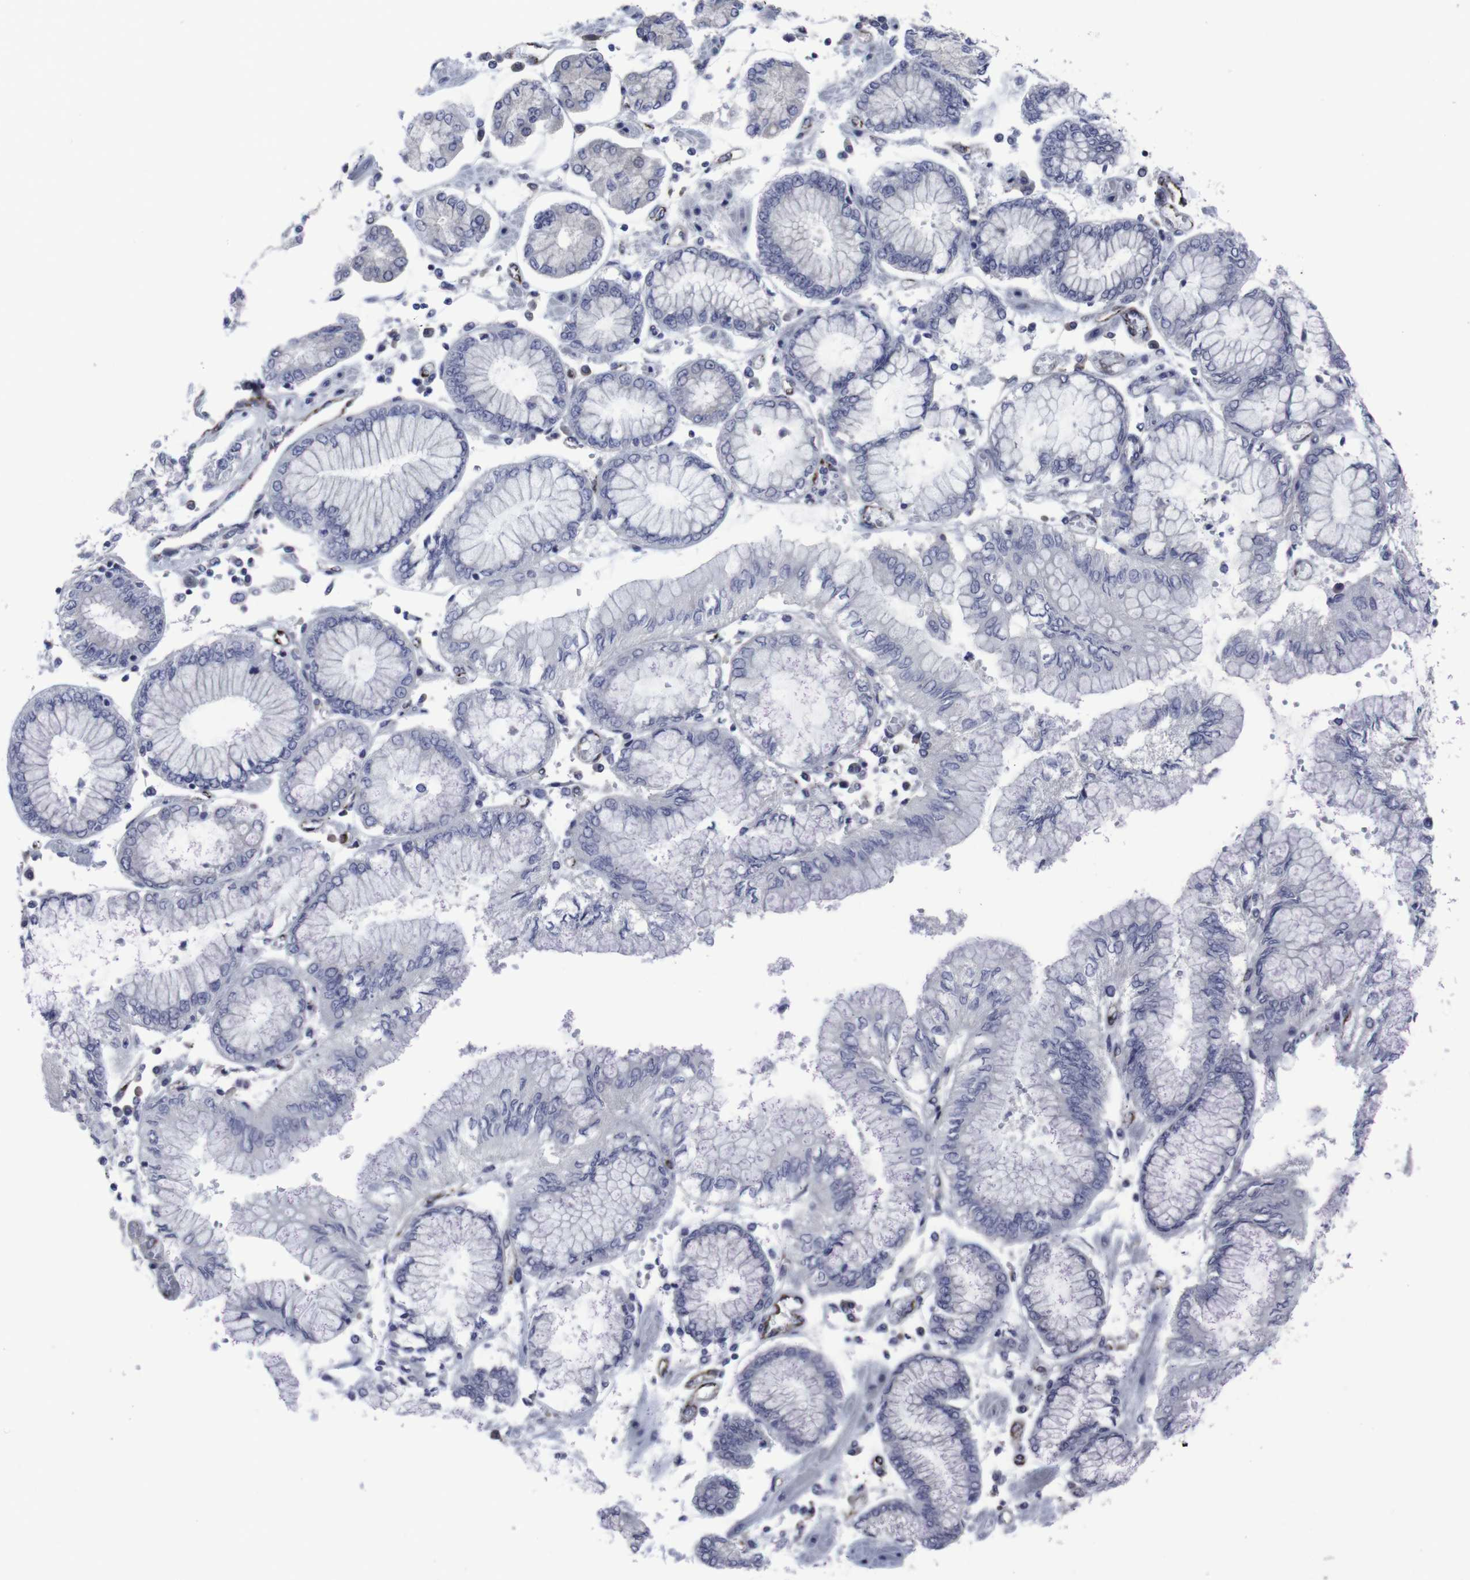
{"staining": {"intensity": "negative", "quantity": "none", "location": "none"}, "tissue": "stomach cancer", "cell_type": "Tumor cells", "image_type": "cancer", "snomed": [{"axis": "morphology", "description": "Adenocarcinoma, NOS"}, {"axis": "topography", "description": "Stomach"}], "caption": "DAB (3,3'-diaminobenzidine) immunohistochemical staining of human stomach adenocarcinoma reveals no significant expression in tumor cells.", "gene": "SNCG", "patient": {"sex": "male", "age": 76}}